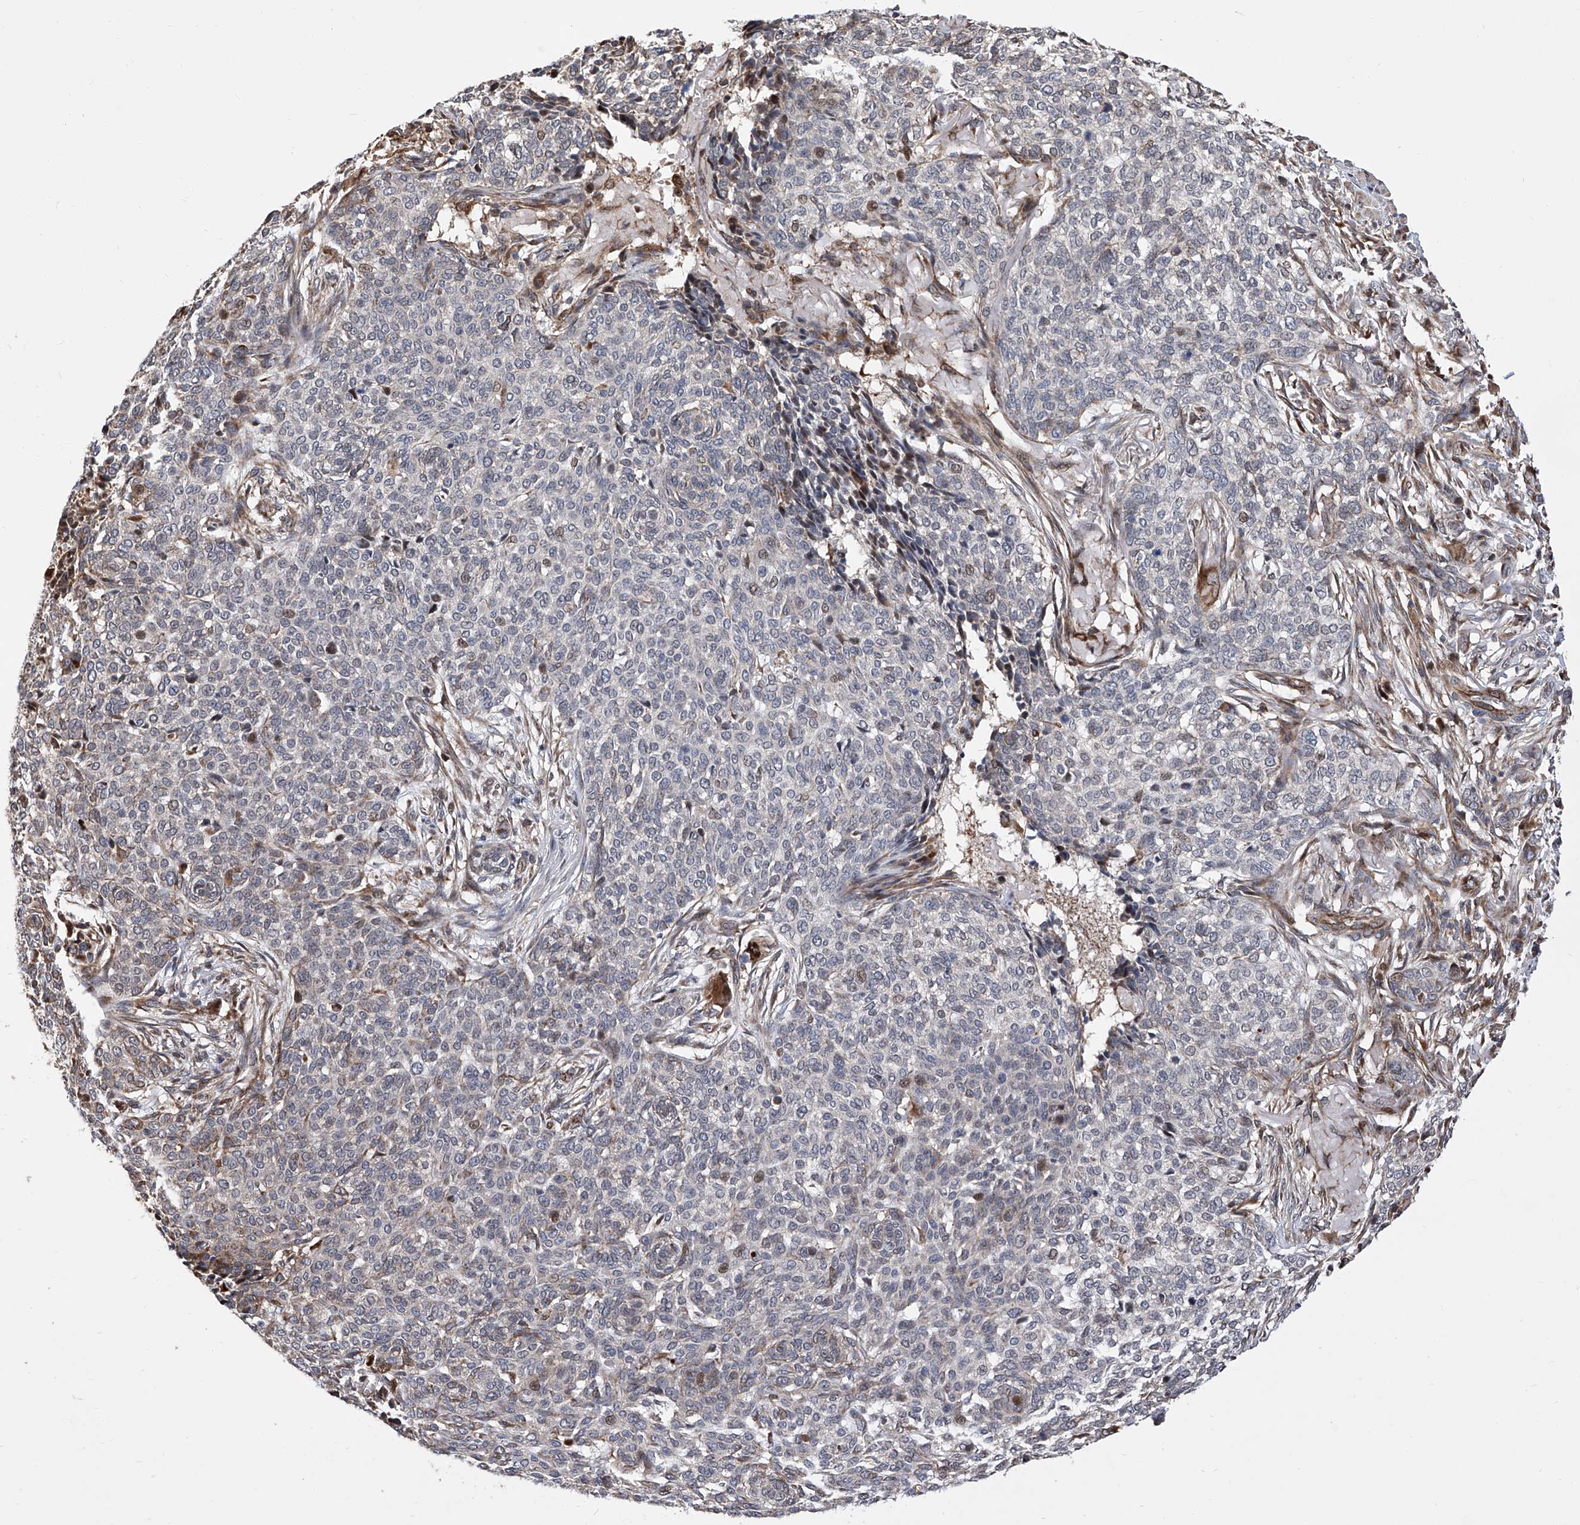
{"staining": {"intensity": "negative", "quantity": "none", "location": "none"}, "tissue": "skin cancer", "cell_type": "Tumor cells", "image_type": "cancer", "snomed": [{"axis": "morphology", "description": "Basal cell carcinoma"}, {"axis": "topography", "description": "Skin"}], "caption": "The immunohistochemistry (IHC) image has no significant staining in tumor cells of basal cell carcinoma (skin) tissue. The staining is performed using DAB (3,3'-diaminobenzidine) brown chromogen with nuclei counter-stained in using hematoxylin.", "gene": "FARP2", "patient": {"sex": "male", "age": 85}}